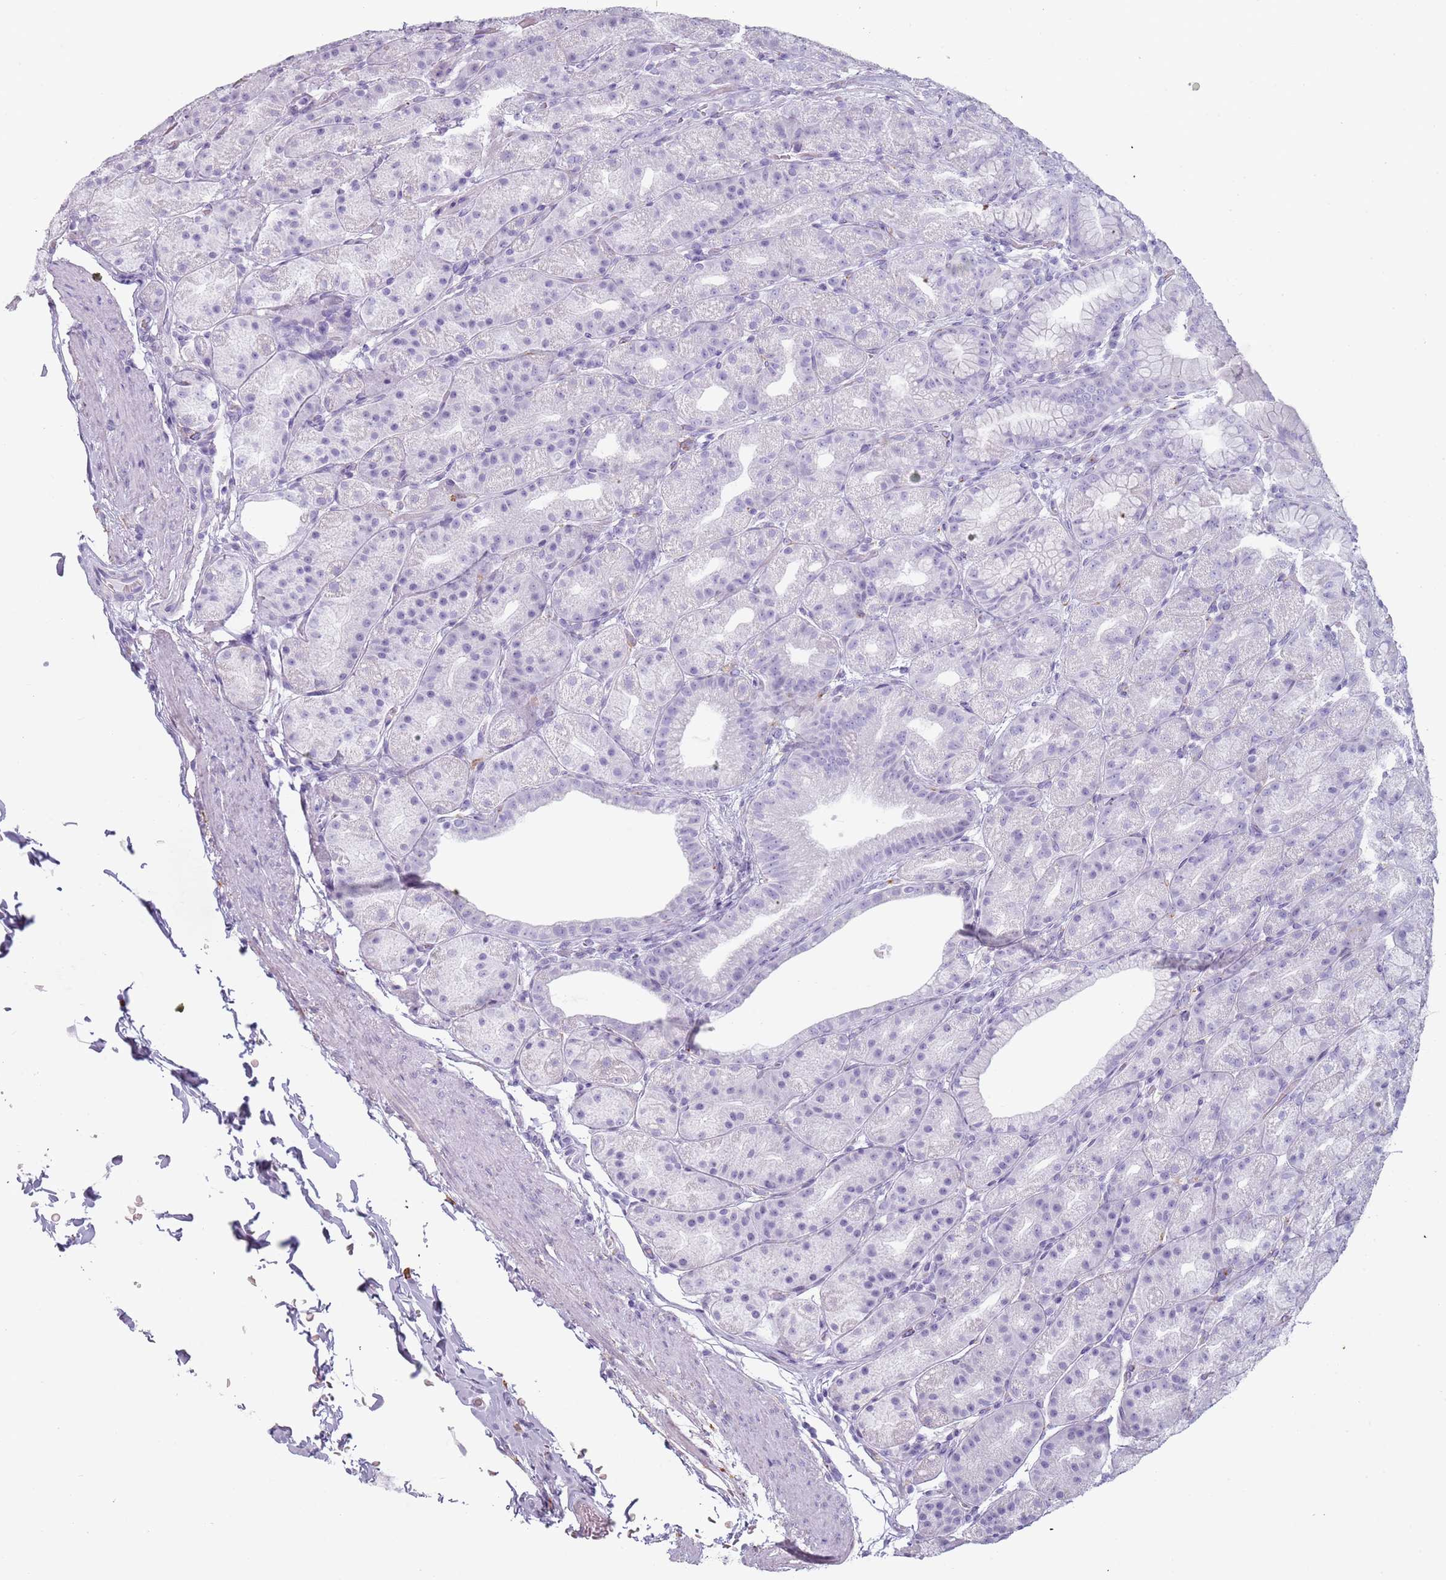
{"staining": {"intensity": "negative", "quantity": "none", "location": "none"}, "tissue": "stomach", "cell_type": "Glandular cells", "image_type": "normal", "snomed": [{"axis": "morphology", "description": "Normal tissue, NOS"}, {"axis": "topography", "description": "Stomach, upper"}, {"axis": "topography", "description": "Stomach"}], "caption": "Histopathology image shows no significant protein staining in glandular cells of normal stomach.", "gene": "COLEC12", "patient": {"sex": "male", "age": 68}}